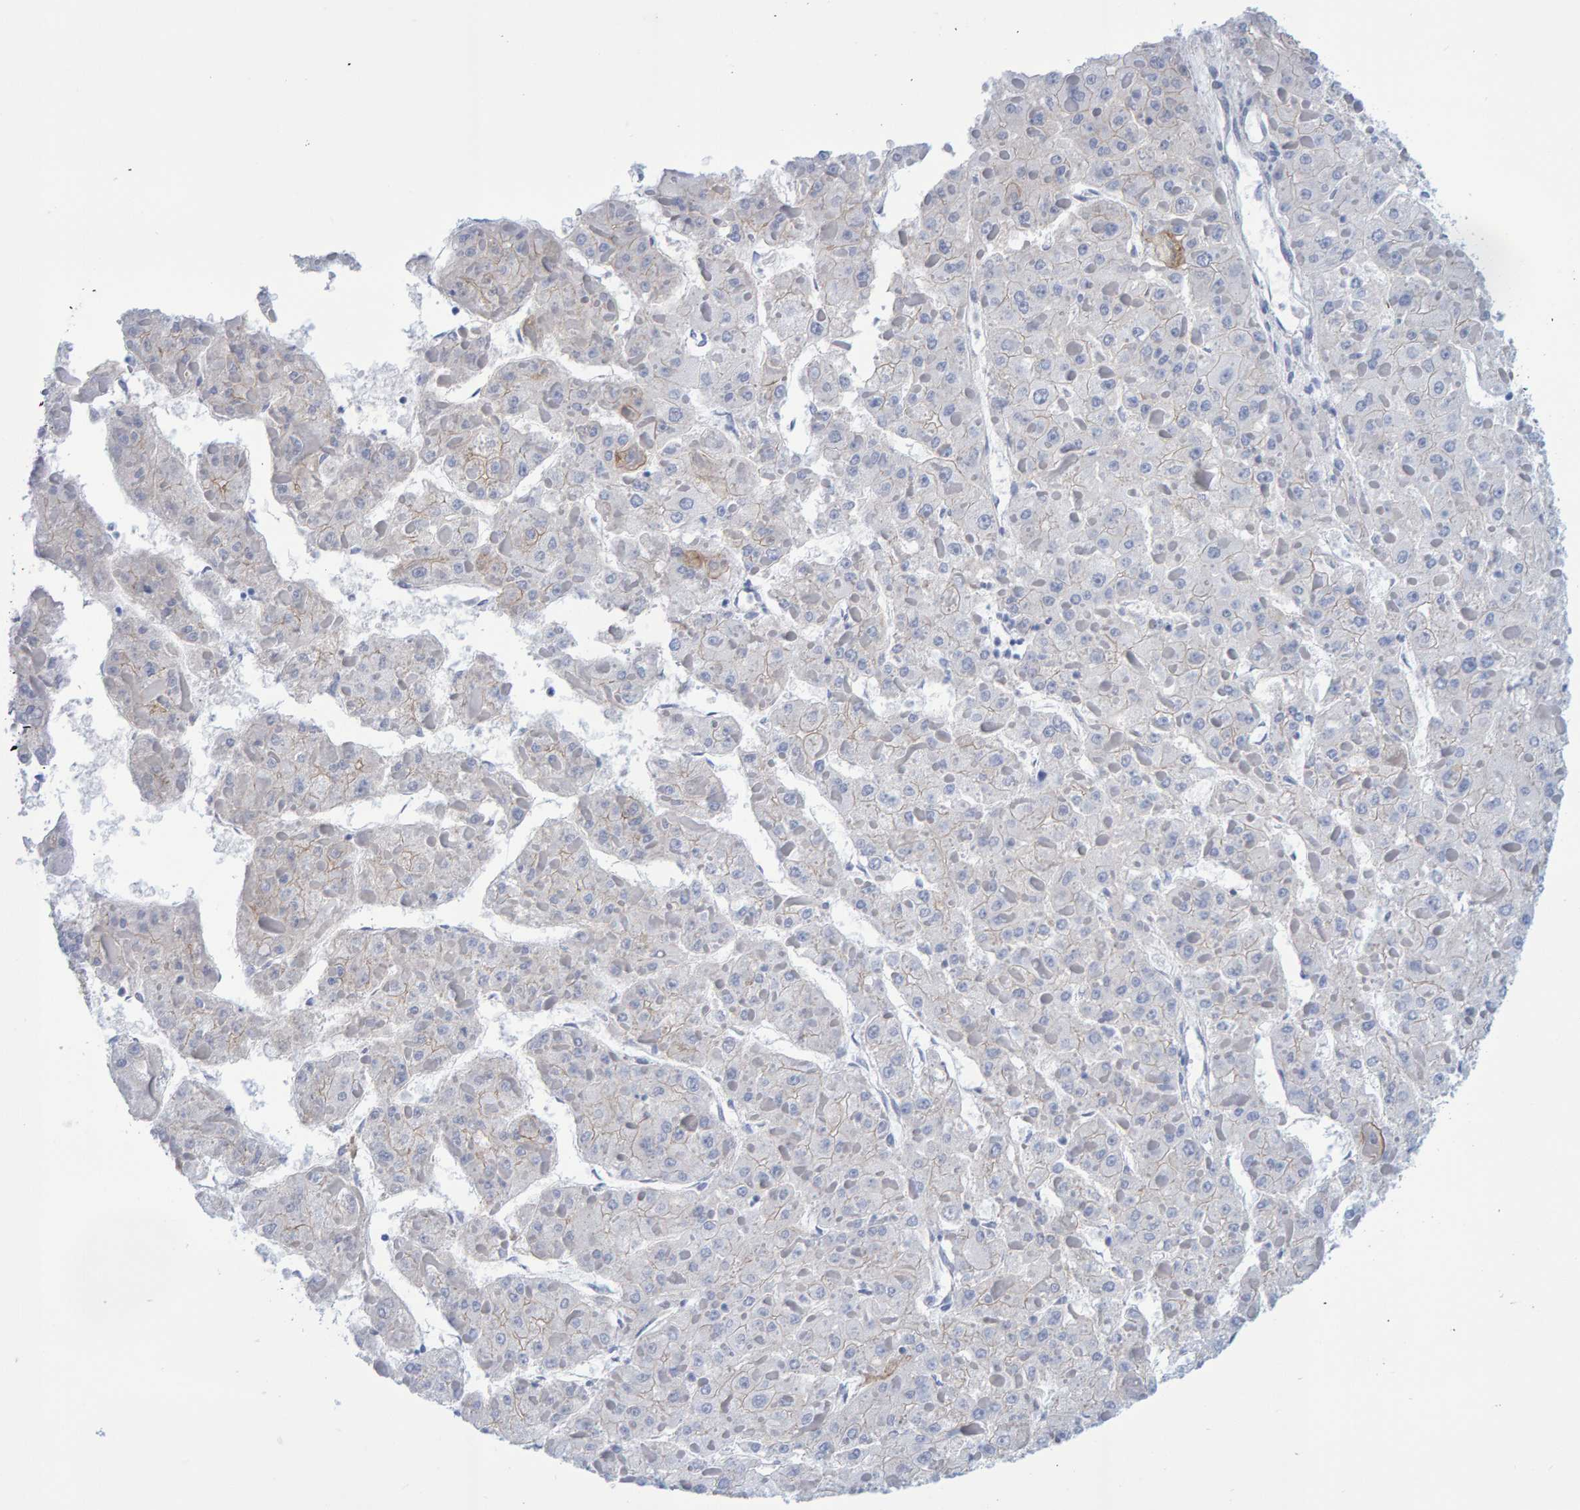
{"staining": {"intensity": "negative", "quantity": "none", "location": "none"}, "tissue": "liver cancer", "cell_type": "Tumor cells", "image_type": "cancer", "snomed": [{"axis": "morphology", "description": "Carcinoma, Hepatocellular, NOS"}, {"axis": "topography", "description": "Liver"}], "caption": "This is a image of immunohistochemistry staining of liver cancer, which shows no staining in tumor cells.", "gene": "JAKMIP3", "patient": {"sex": "female", "age": 73}}